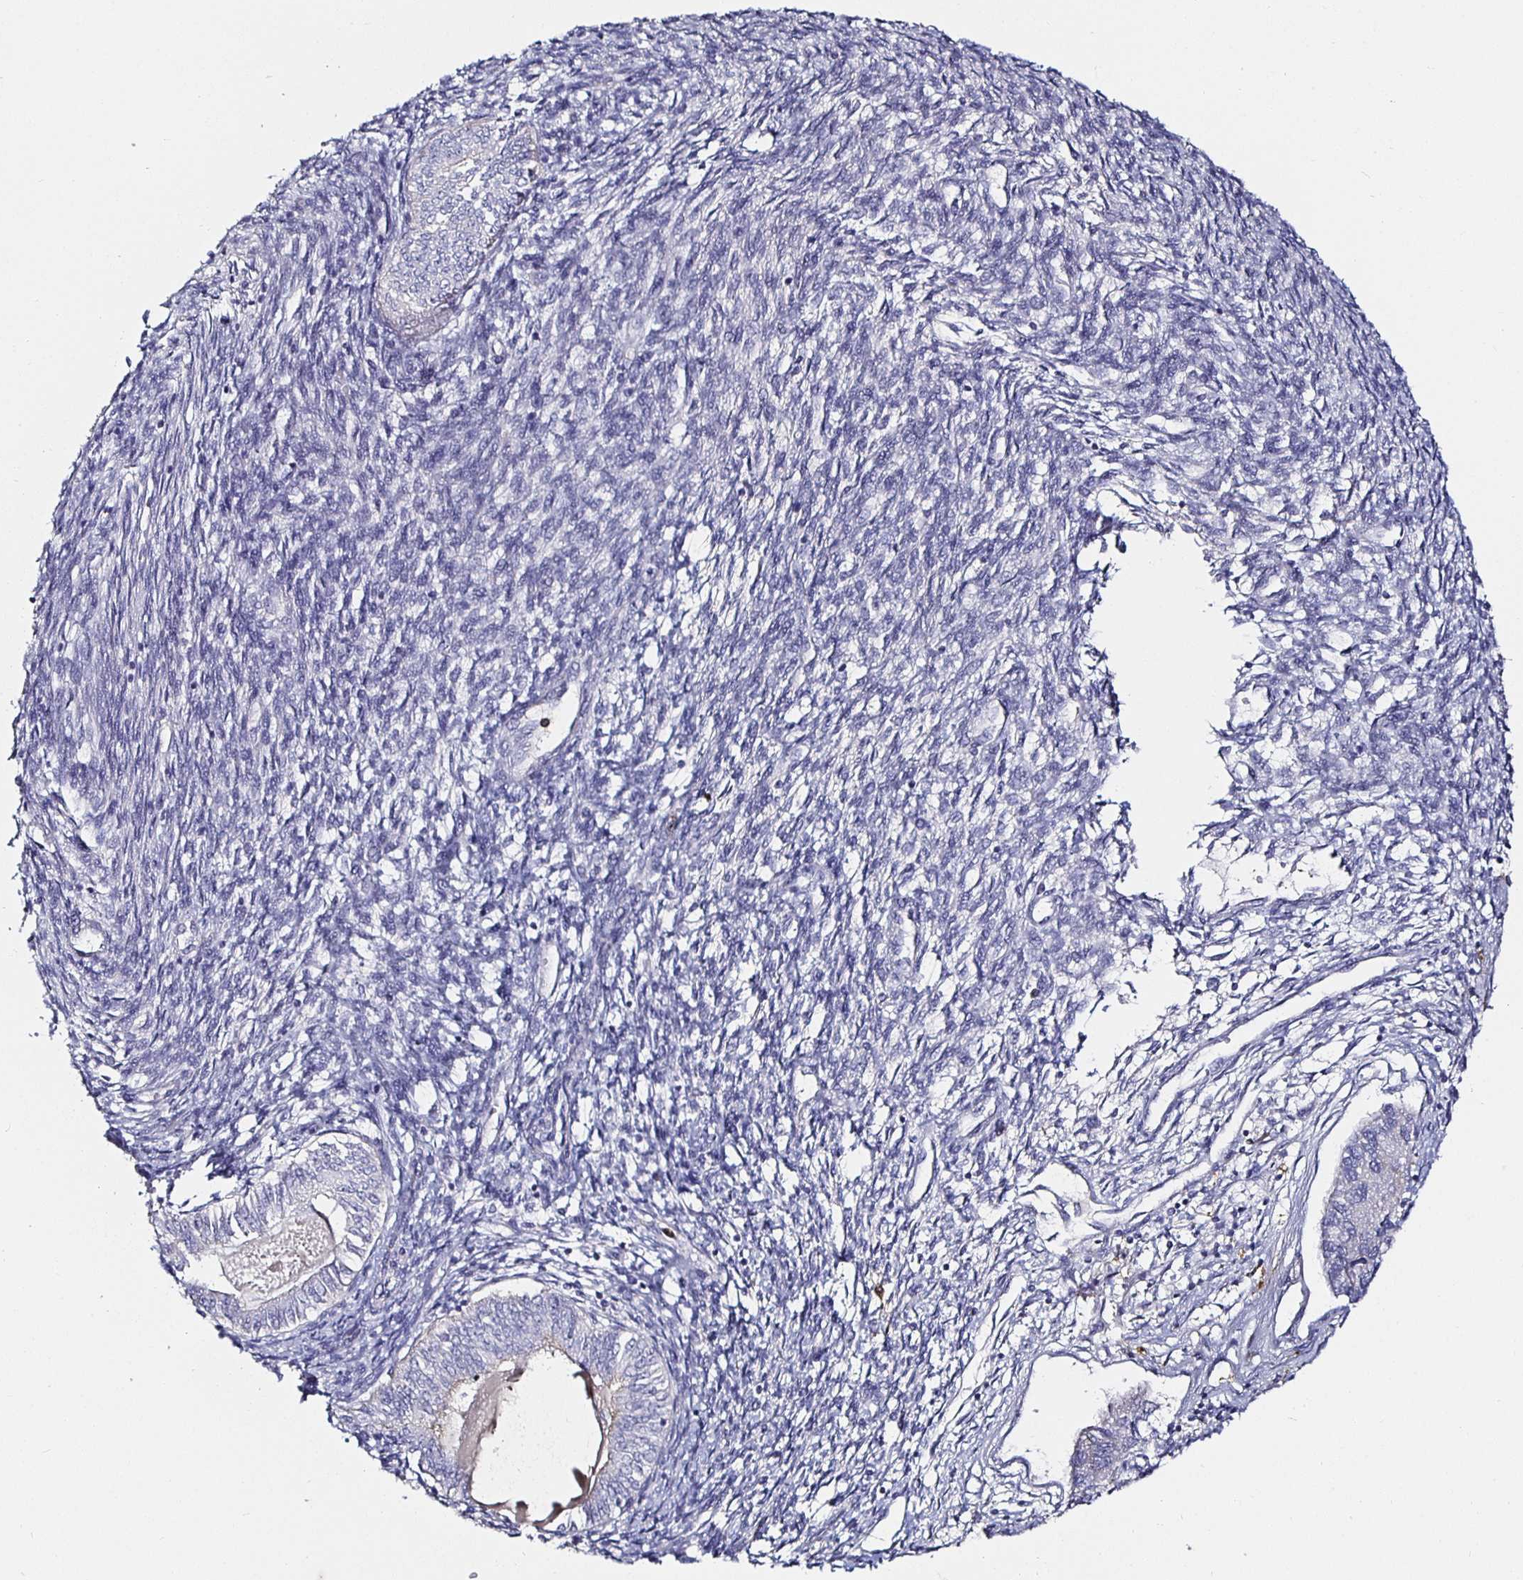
{"staining": {"intensity": "negative", "quantity": "none", "location": "none"}, "tissue": "endometrial cancer", "cell_type": "Tumor cells", "image_type": "cancer", "snomed": [{"axis": "morphology", "description": "Carcinoma, NOS"}, {"axis": "topography", "description": "Uterus"}], "caption": "Immunohistochemistry photomicrograph of neoplastic tissue: human endometrial carcinoma stained with DAB exhibits no significant protein expression in tumor cells.", "gene": "TLR4", "patient": {"sex": "female", "age": 76}}